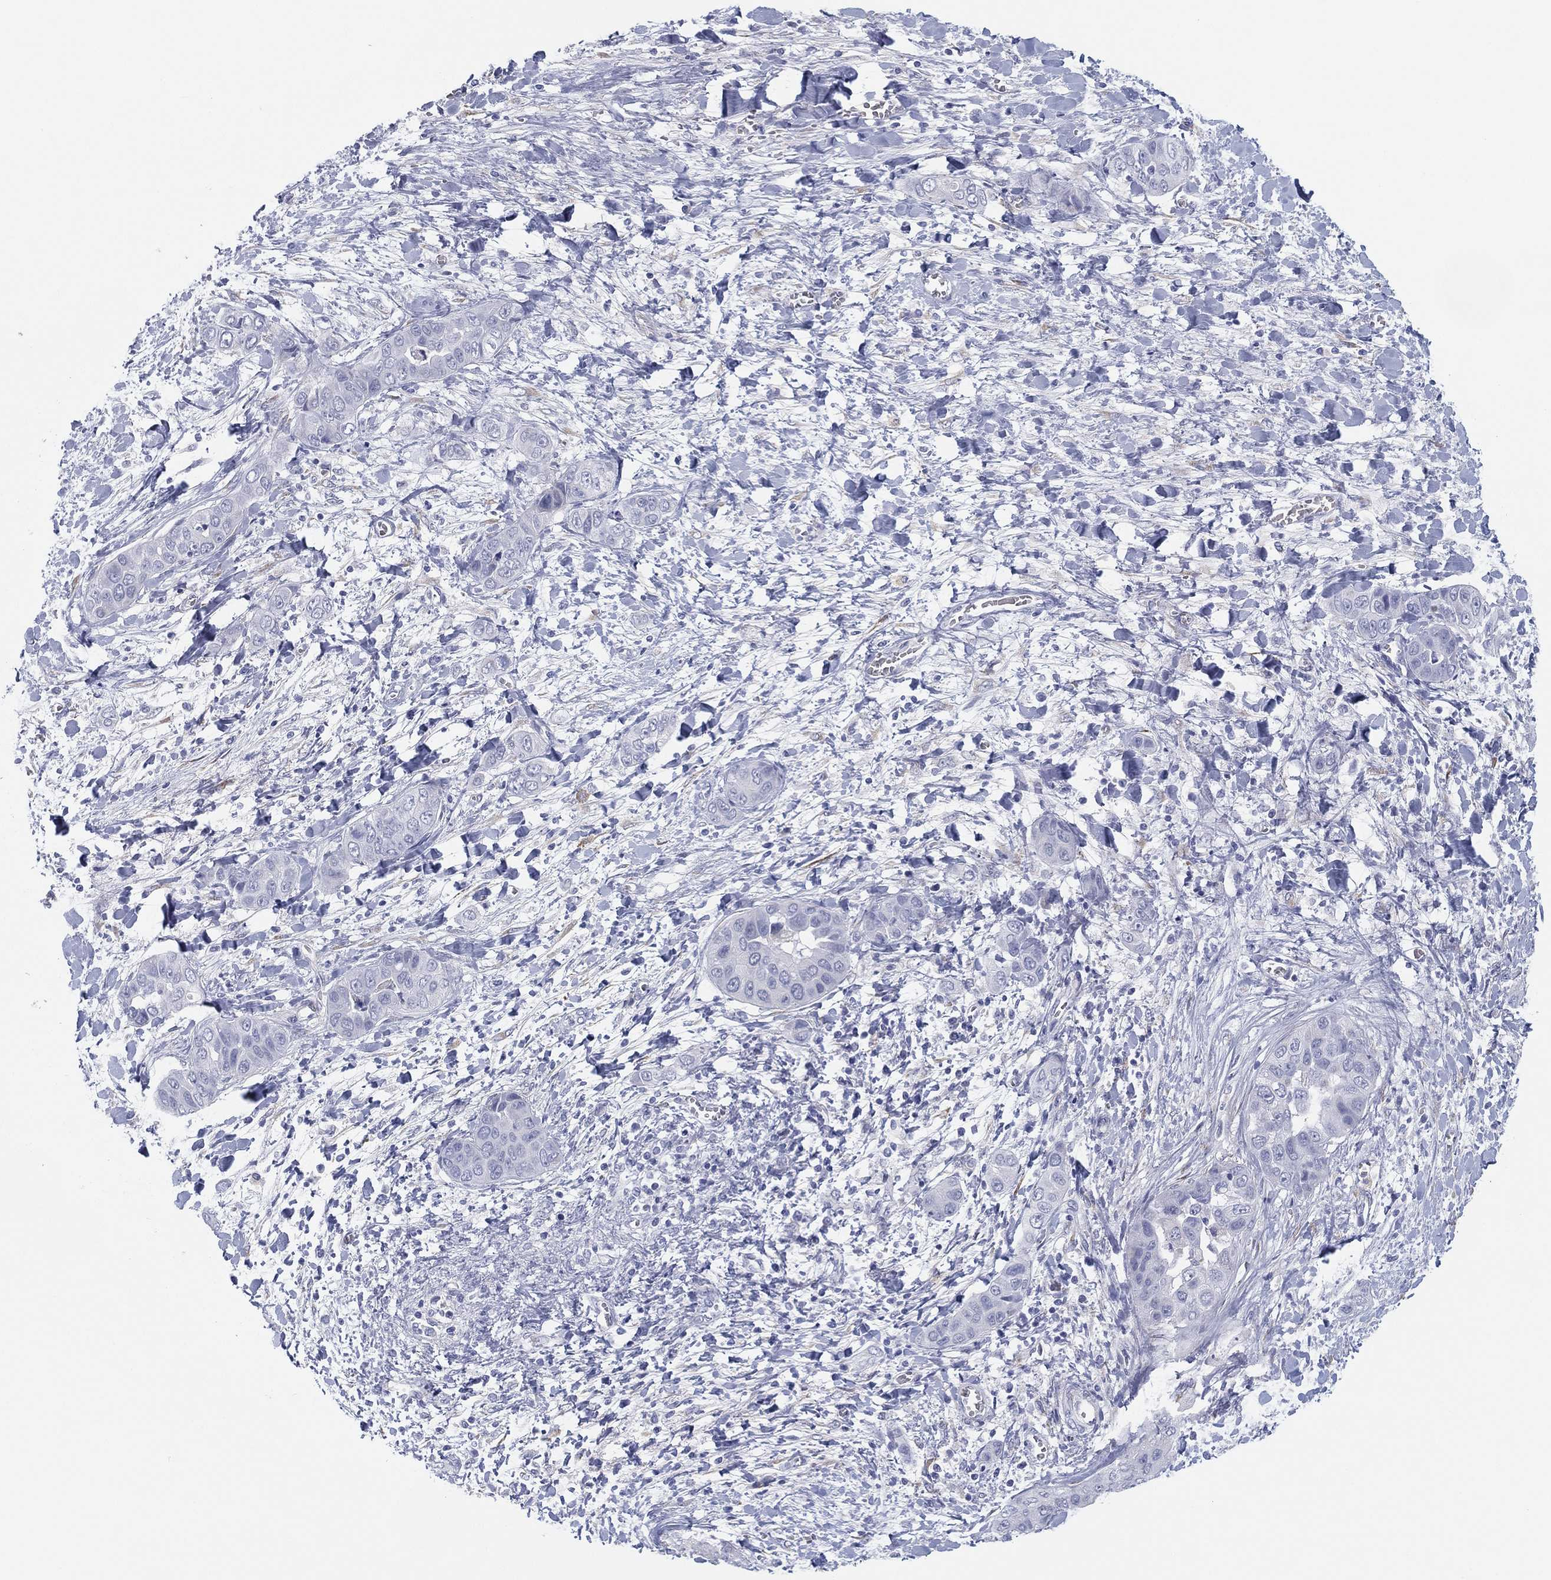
{"staining": {"intensity": "negative", "quantity": "none", "location": "none"}, "tissue": "liver cancer", "cell_type": "Tumor cells", "image_type": "cancer", "snomed": [{"axis": "morphology", "description": "Cholangiocarcinoma"}, {"axis": "topography", "description": "Liver"}], "caption": "Protein analysis of liver cancer shows no significant expression in tumor cells.", "gene": "MLF1", "patient": {"sex": "female", "age": 52}}